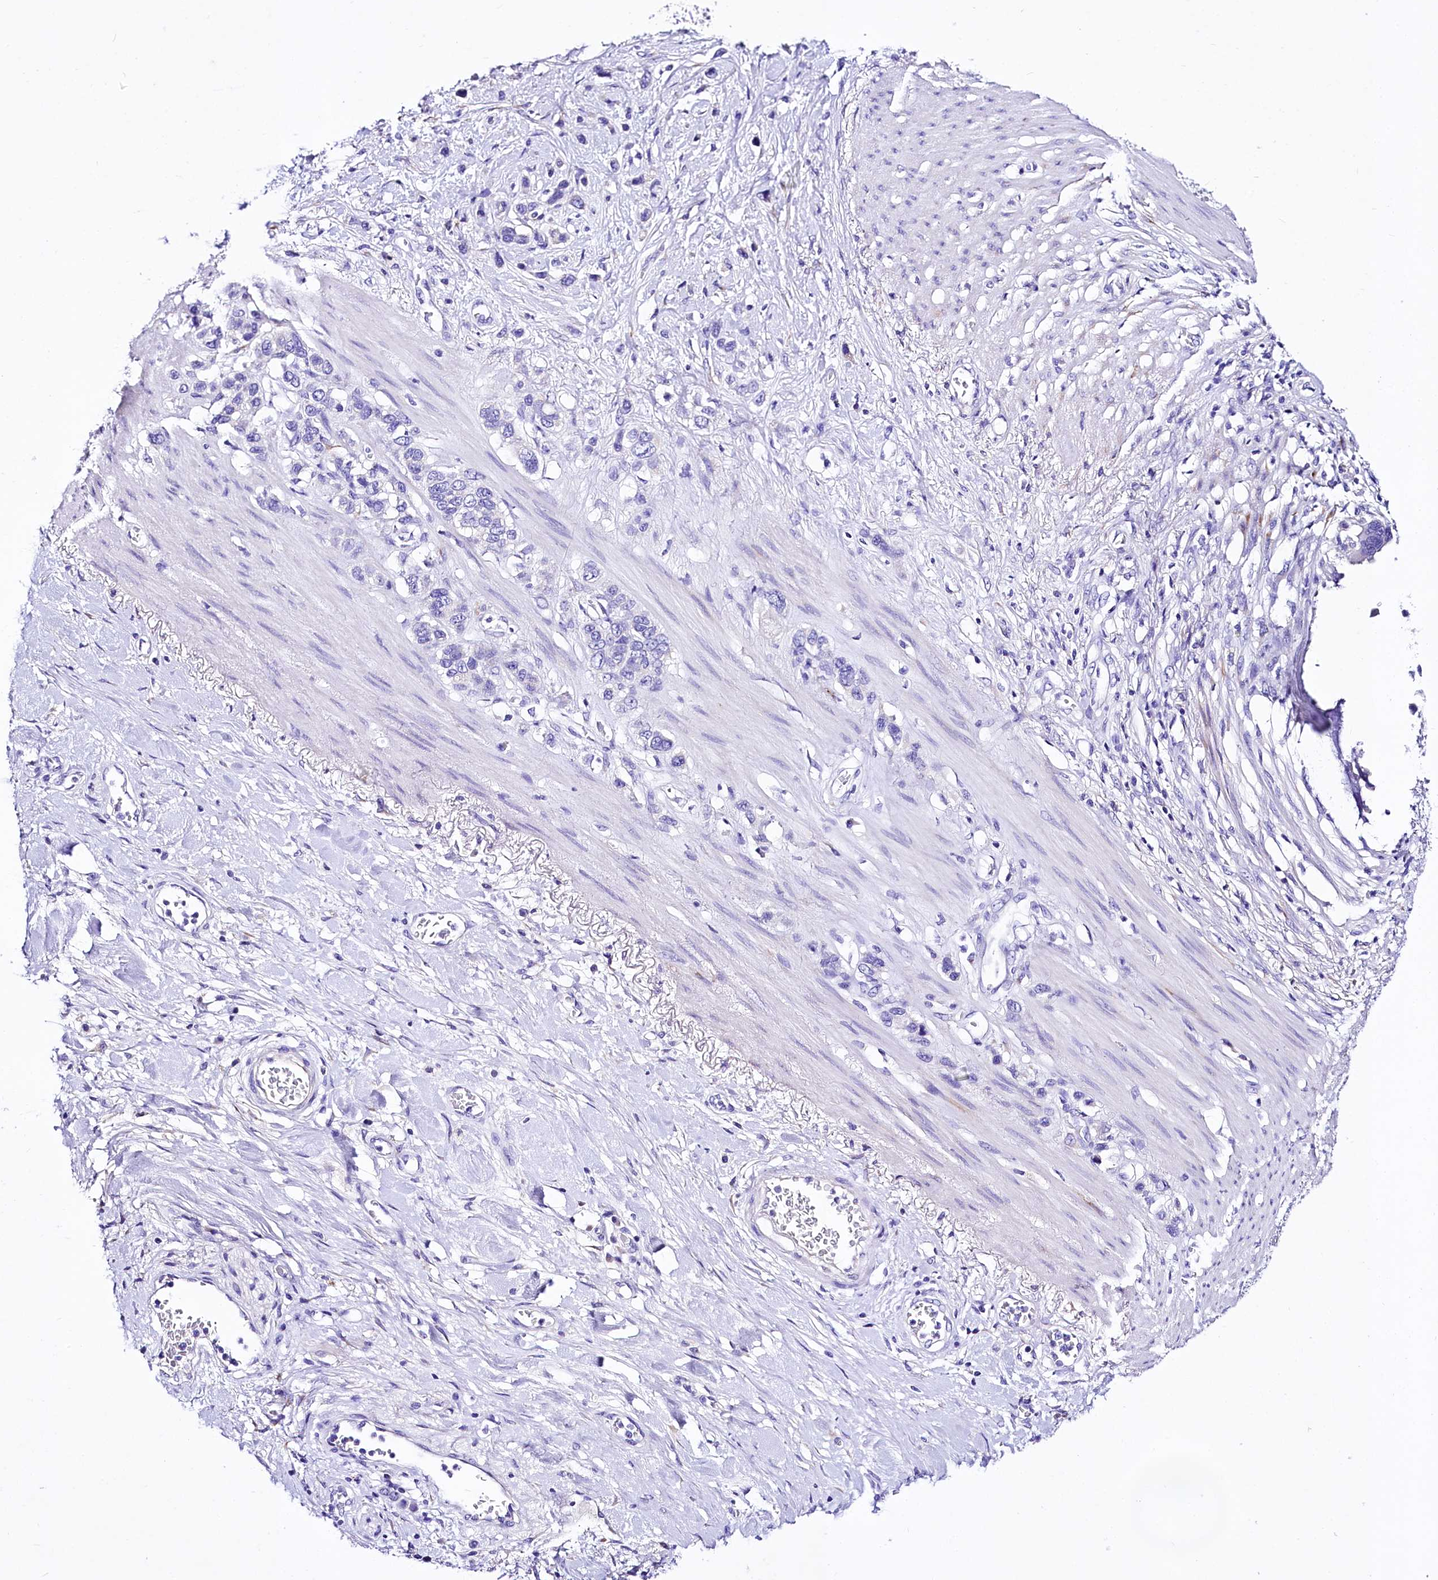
{"staining": {"intensity": "negative", "quantity": "none", "location": "none"}, "tissue": "stomach cancer", "cell_type": "Tumor cells", "image_type": "cancer", "snomed": [{"axis": "morphology", "description": "Adenocarcinoma, NOS"}, {"axis": "morphology", "description": "Adenocarcinoma, High grade"}, {"axis": "topography", "description": "Stomach, upper"}, {"axis": "topography", "description": "Stomach, lower"}], "caption": "High magnification brightfield microscopy of stomach cancer stained with DAB (brown) and counterstained with hematoxylin (blue): tumor cells show no significant expression. The staining was performed using DAB to visualize the protein expression in brown, while the nuclei were stained in blue with hematoxylin (Magnification: 20x).", "gene": "A2ML1", "patient": {"sex": "female", "age": 65}}